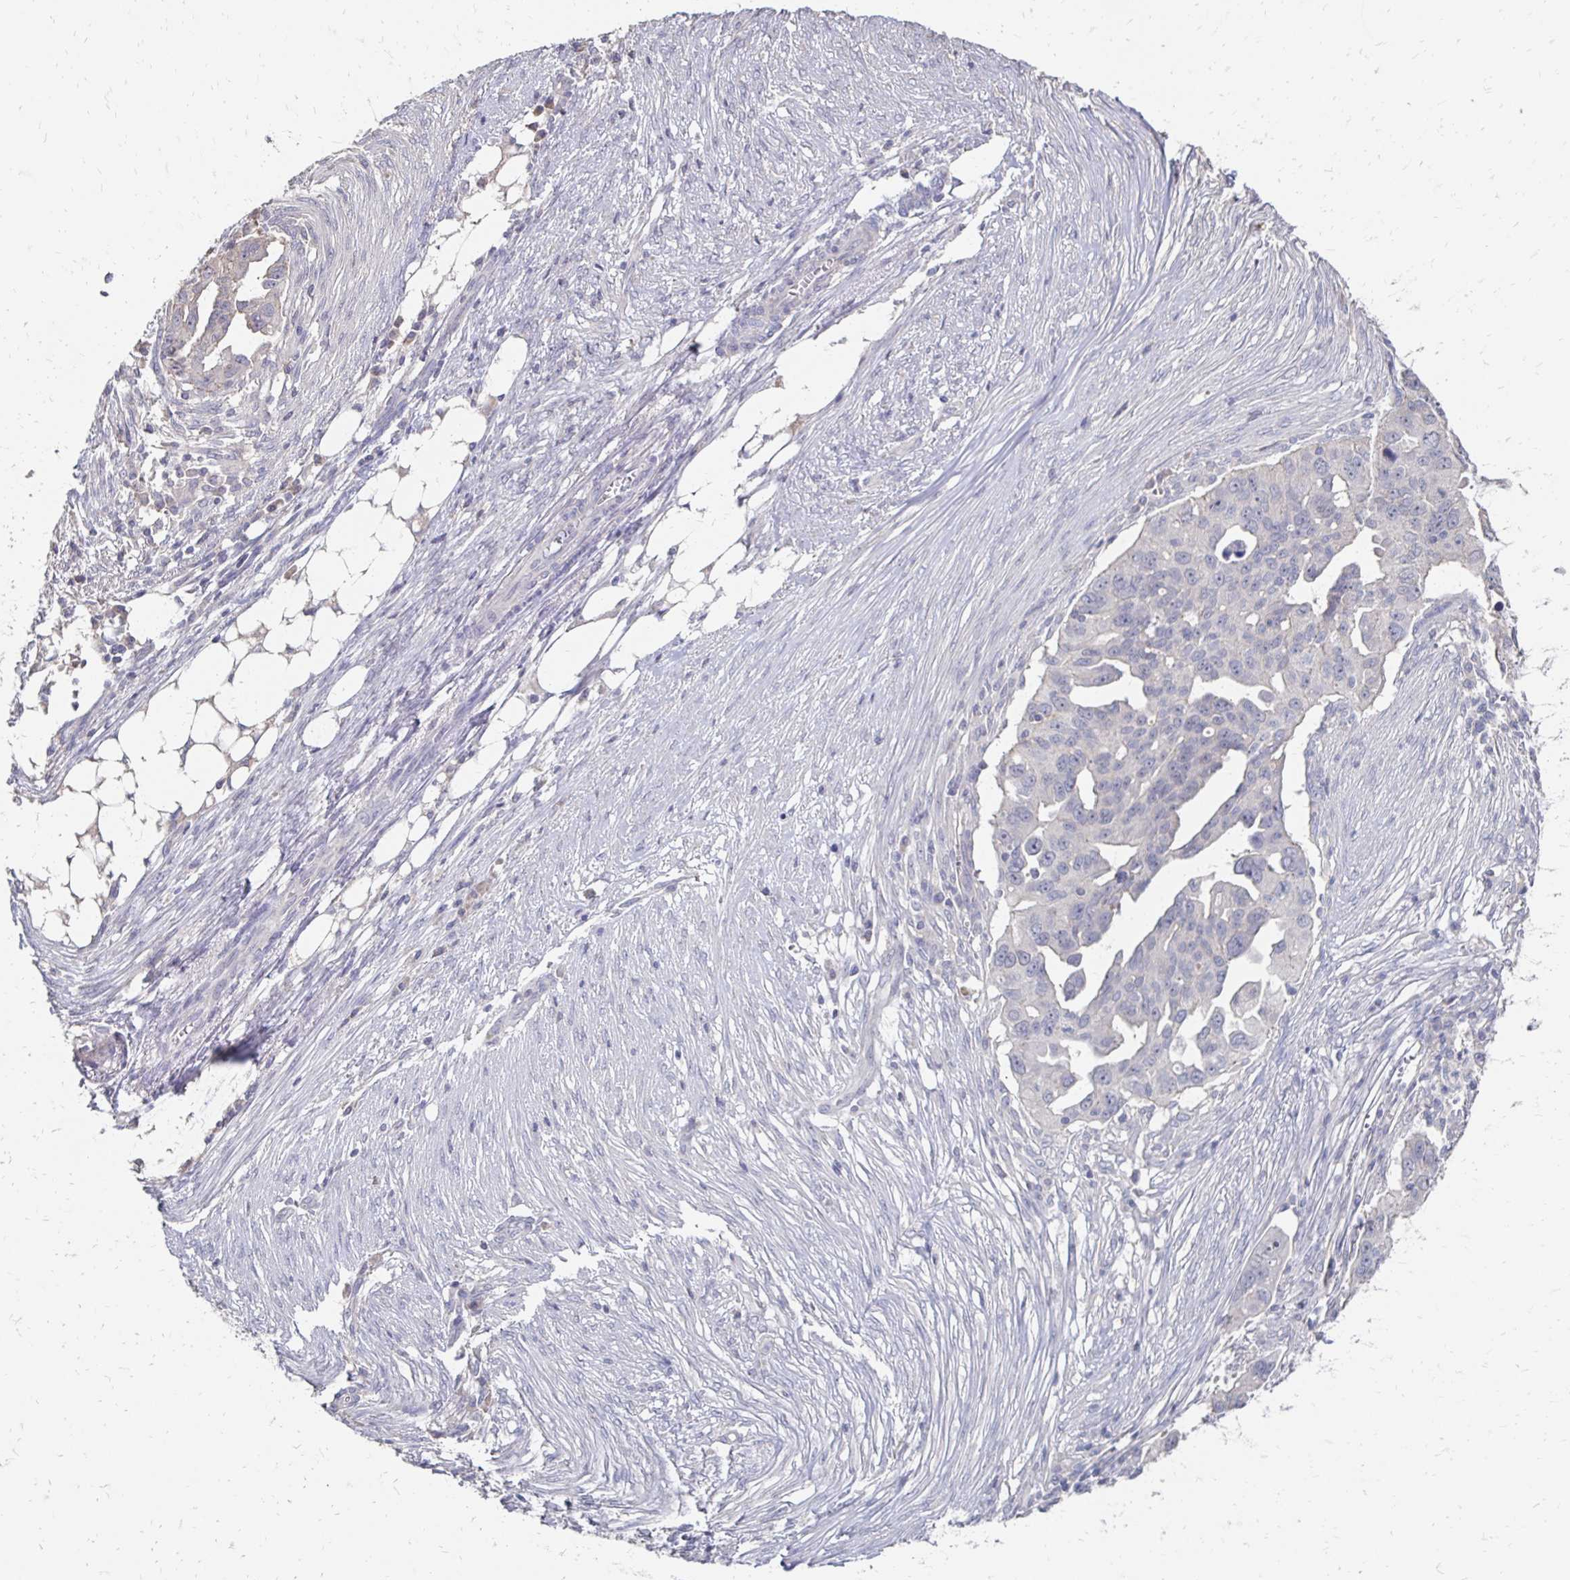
{"staining": {"intensity": "negative", "quantity": "none", "location": "none"}, "tissue": "ovarian cancer", "cell_type": "Tumor cells", "image_type": "cancer", "snomed": [{"axis": "morphology", "description": "Carcinoma, endometroid"}, {"axis": "morphology", "description": "Cystadenocarcinoma, serous, NOS"}, {"axis": "topography", "description": "Ovary"}], "caption": "Immunohistochemistry (IHC) photomicrograph of neoplastic tissue: human ovarian cancer (serous cystadenocarcinoma) stained with DAB (3,3'-diaminobenzidine) shows no significant protein staining in tumor cells.", "gene": "ZNF727", "patient": {"sex": "female", "age": 45}}